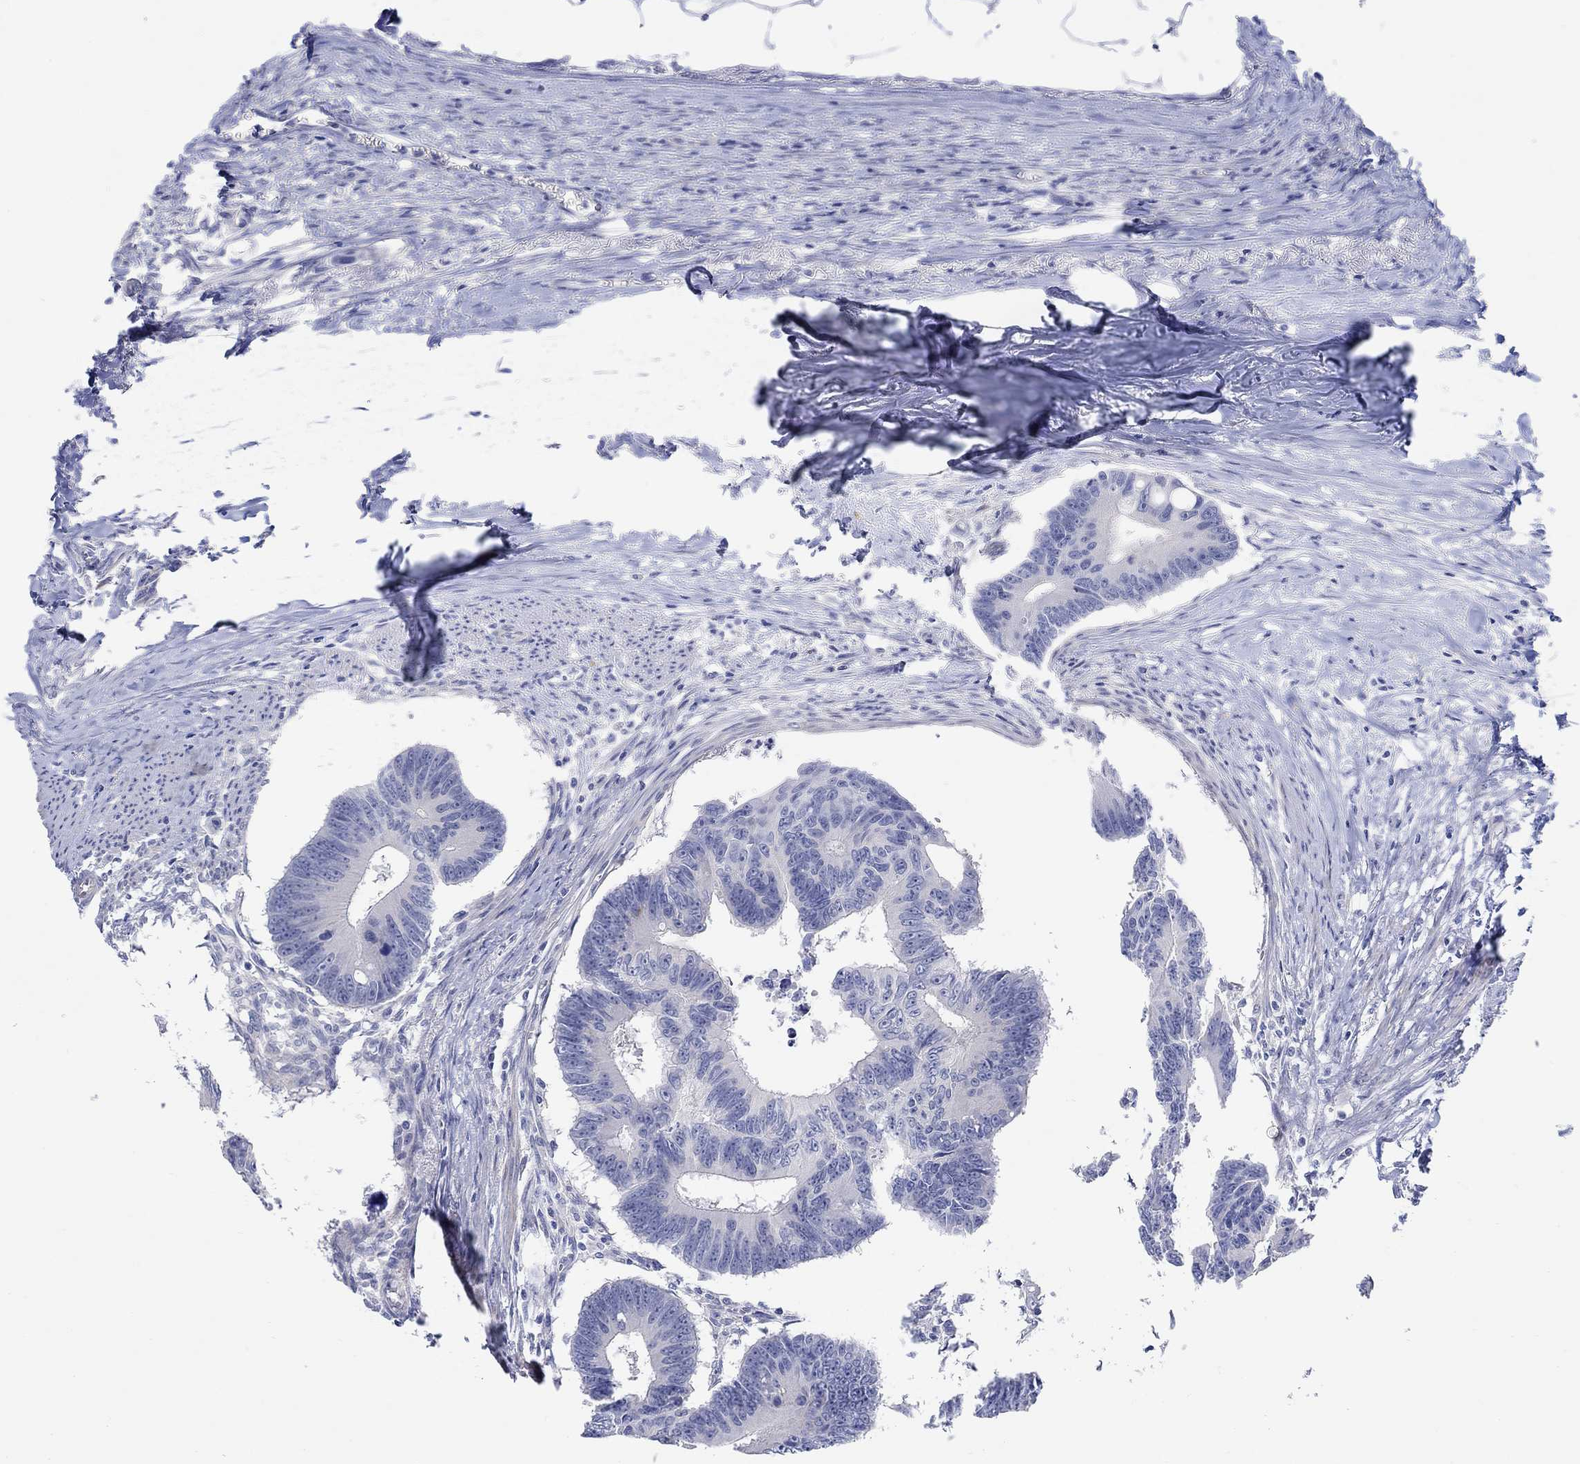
{"staining": {"intensity": "negative", "quantity": "none", "location": "none"}, "tissue": "colorectal cancer", "cell_type": "Tumor cells", "image_type": "cancer", "snomed": [{"axis": "morphology", "description": "Adenocarcinoma, NOS"}, {"axis": "topography", "description": "Colon"}], "caption": "This photomicrograph is of adenocarcinoma (colorectal) stained with immunohistochemistry to label a protein in brown with the nuclei are counter-stained blue. There is no expression in tumor cells.", "gene": "KRT222", "patient": {"sex": "male", "age": 70}}